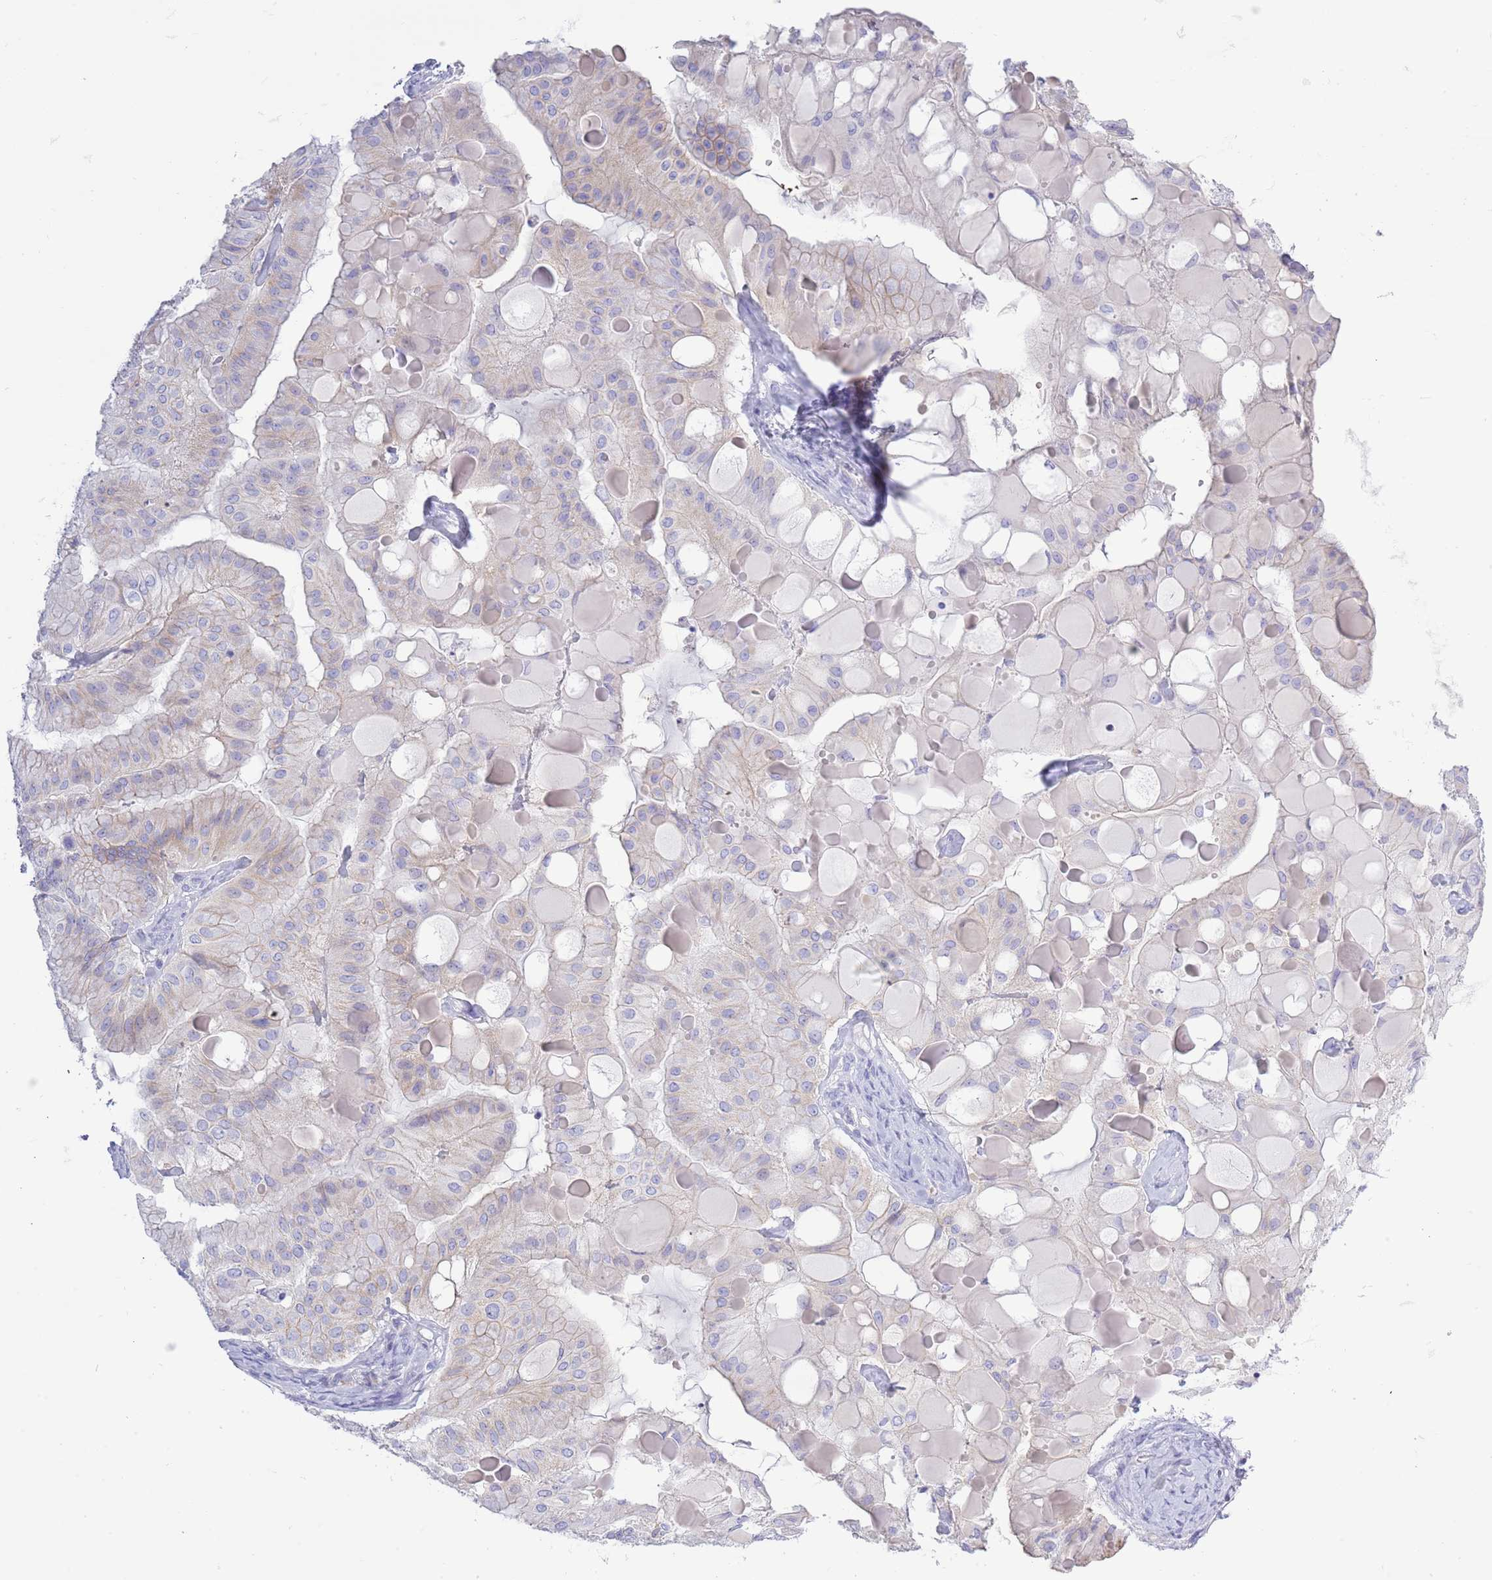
{"staining": {"intensity": "negative", "quantity": "none", "location": "none"}, "tissue": "ovarian cancer", "cell_type": "Tumor cells", "image_type": "cancer", "snomed": [{"axis": "morphology", "description": "Cystadenocarcinoma, mucinous, NOS"}, {"axis": "topography", "description": "Ovary"}], "caption": "This is an IHC micrograph of ovarian mucinous cystadenocarcinoma. There is no expression in tumor cells.", "gene": "ACR", "patient": {"sex": "female", "age": 61}}